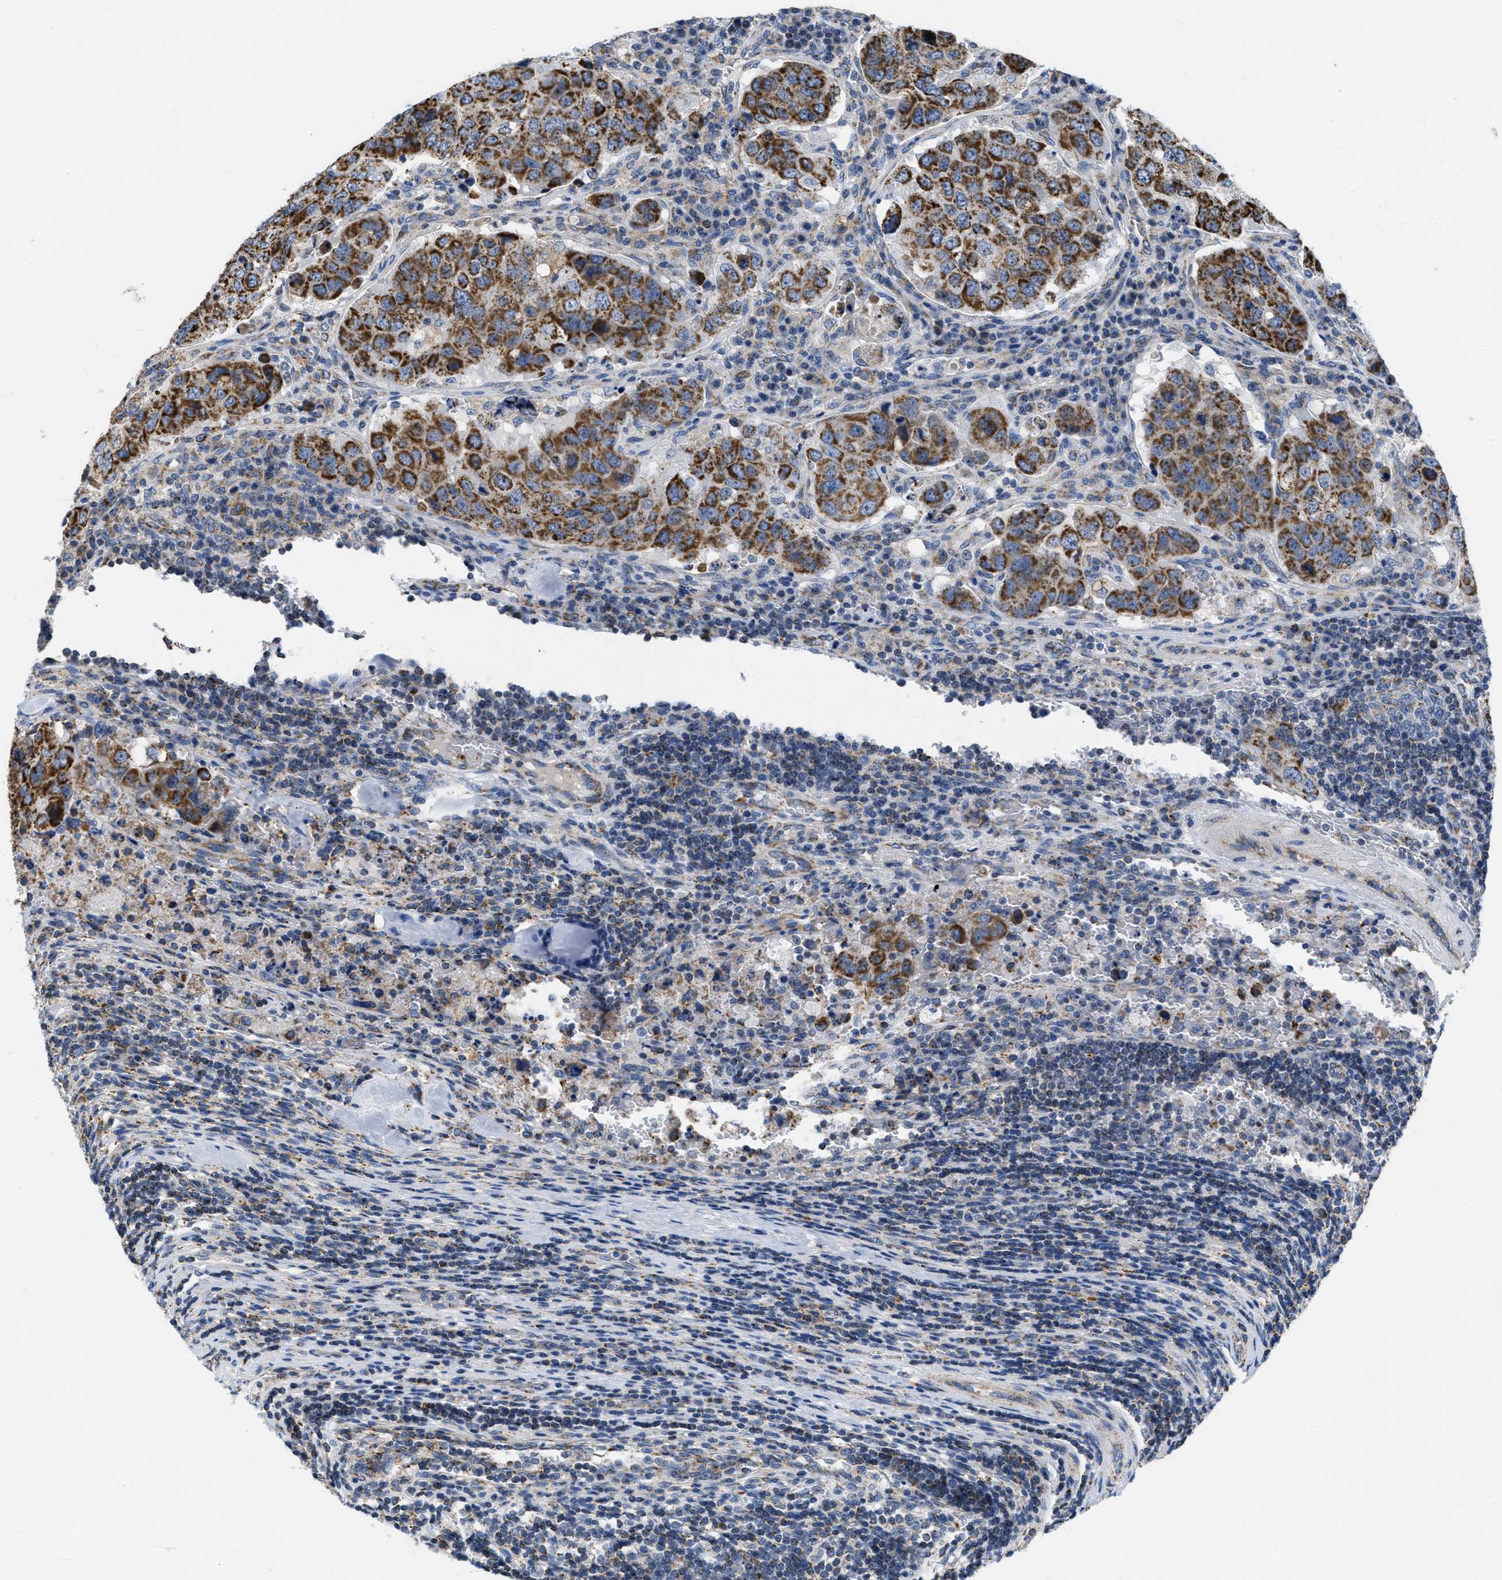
{"staining": {"intensity": "strong", "quantity": "25%-75%", "location": "cytoplasmic/membranous"}, "tissue": "urothelial cancer", "cell_type": "Tumor cells", "image_type": "cancer", "snomed": [{"axis": "morphology", "description": "Urothelial carcinoma, High grade"}, {"axis": "topography", "description": "Lymph node"}, {"axis": "topography", "description": "Urinary bladder"}], "caption": "Immunohistochemical staining of human urothelial cancer displays strong cytoplasmic/membranous protein staining in about 25%-75% of tumor cells.", "gene": "KCNJ5", "patient": {"sex": "male", "age": 51}}